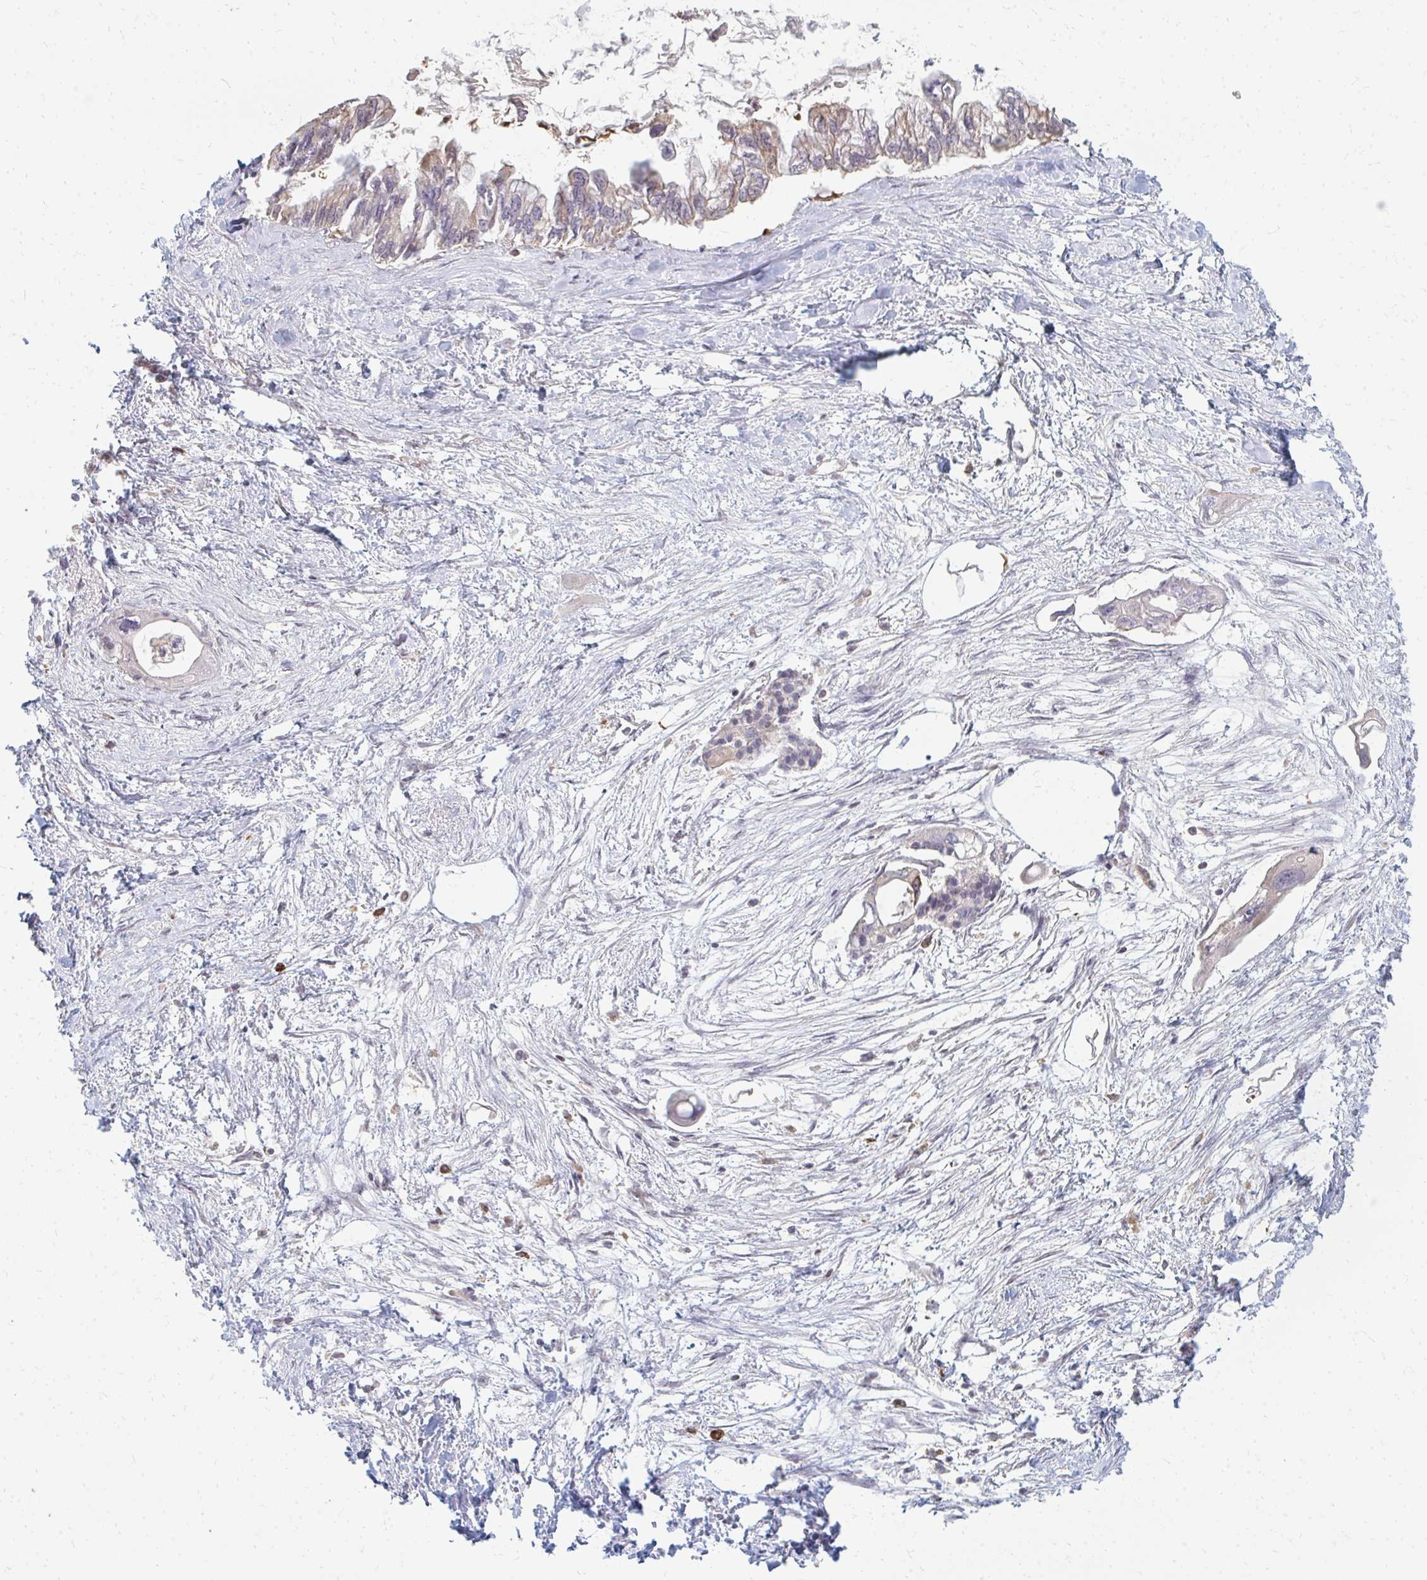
{"staining": {"intensity": "negative", "quantity": "none", "location": "none"}, "tissue": "pancreatic cancer", "cell_type": "Tumor cells", "image_type": "cancer", "snomed": [{"axis": "morphology", "description": "Adenocarcinoma, NOS"}, {"axis": "topography", "description": "Pancreas"}], "caption": "IHC image of adenocarcinoma (pancreatic) stained for a protein (brown), which shows no positivity in tumor cells. (IHC, brightfield microscopy, high magnification).", "gene": "ZNF285", "patient": {"sex": "male", "age": 61}}